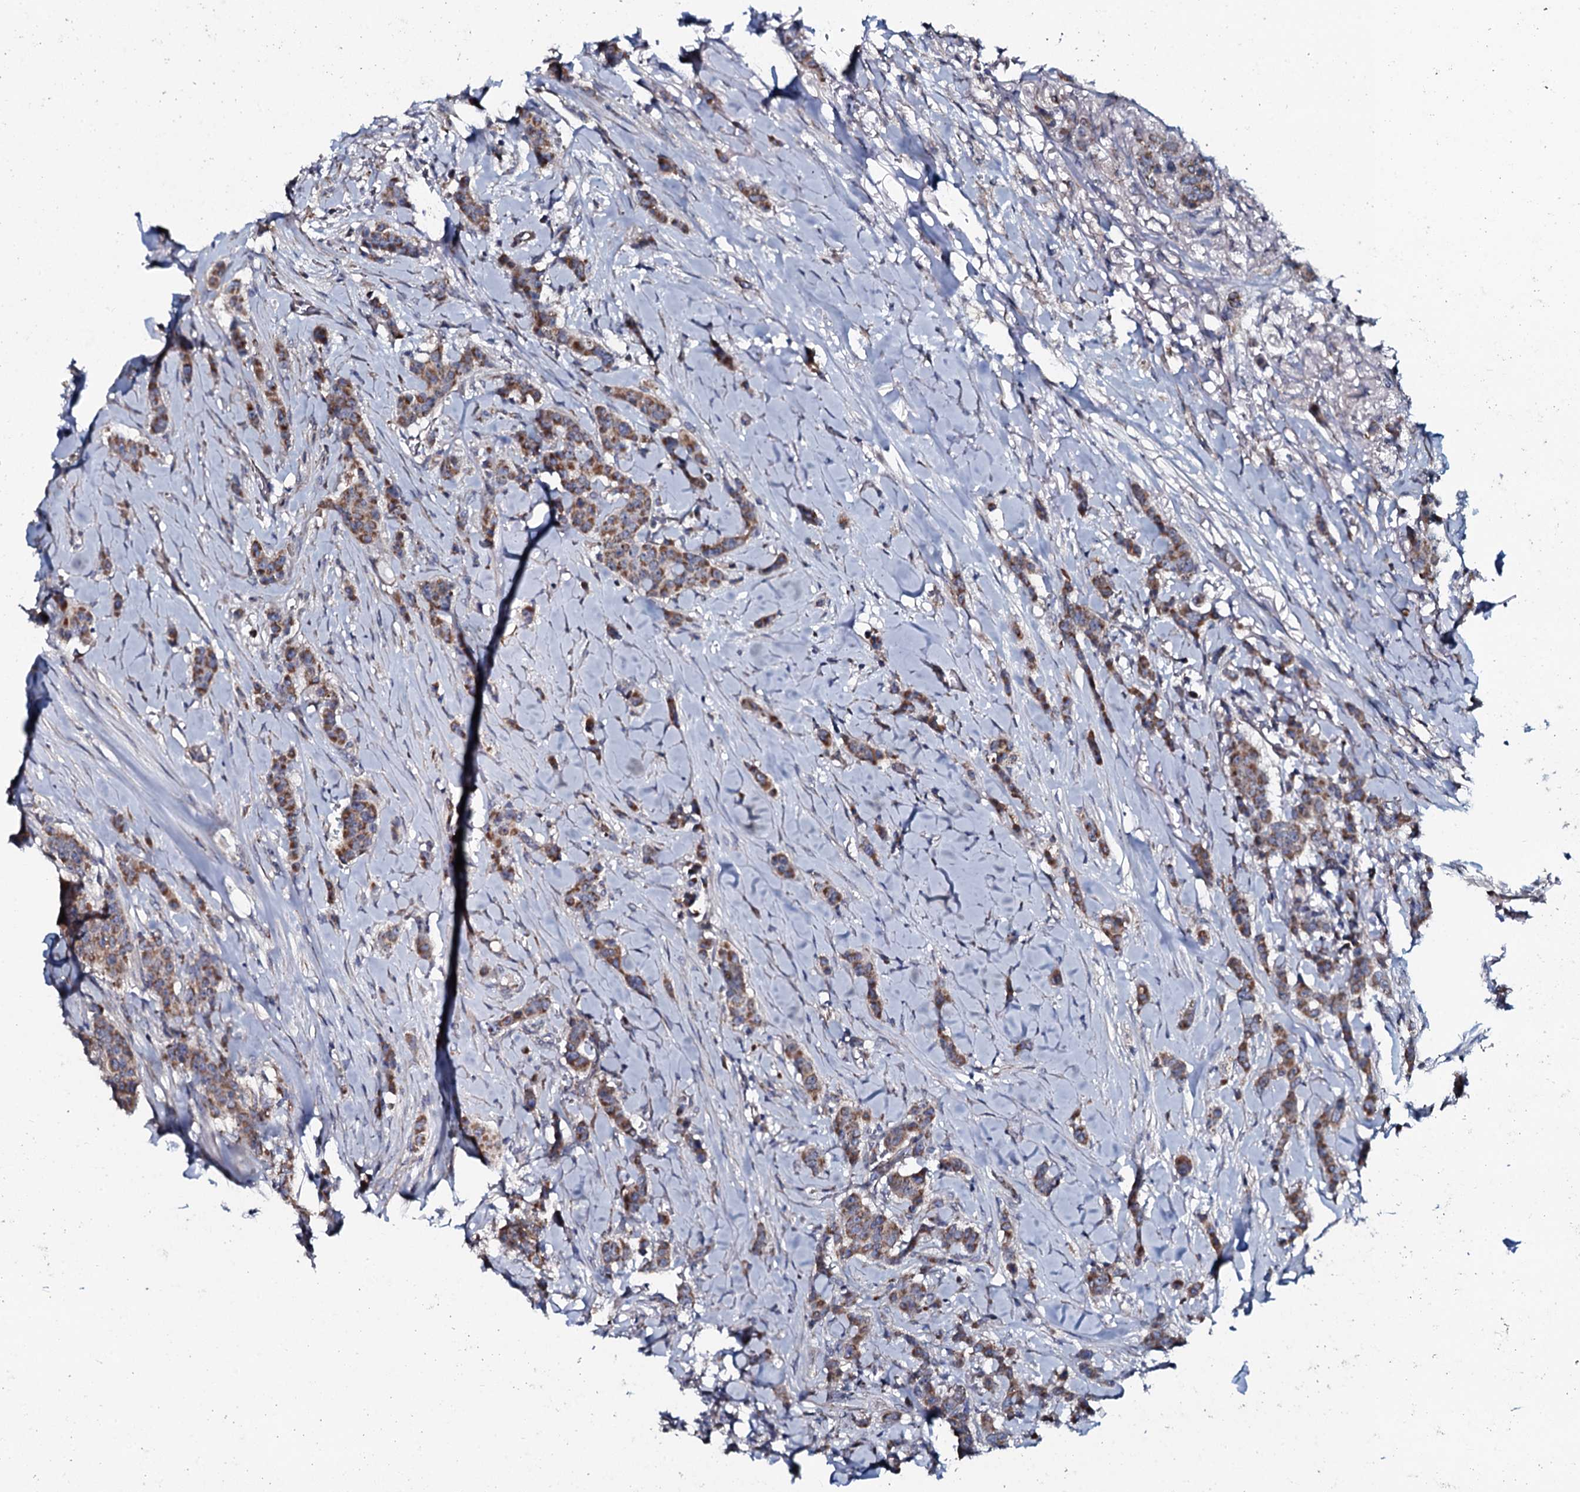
{"staining": {"intensity": "moderate", "quantity": ">75%", "location": "cytoplasmic/membranous"}, "tissue": "breast cancer", "cell_type": "Tumor cells", "image_type": "cancer", "snomed": [{"axis": "morphology", "description": "Duct carcinoma"}, {"axis": "topography", "description": "Breast"}], "caption": "The photomicrograph reveals immunohistochemical staining of infiltrating ductal carcinoma (breast). There is moderate cytoplasmic/membranous staining is present in about >75% of tumor cells.", "gene": "KCTD4", "patient": {"sex": "female", "age": 40}}